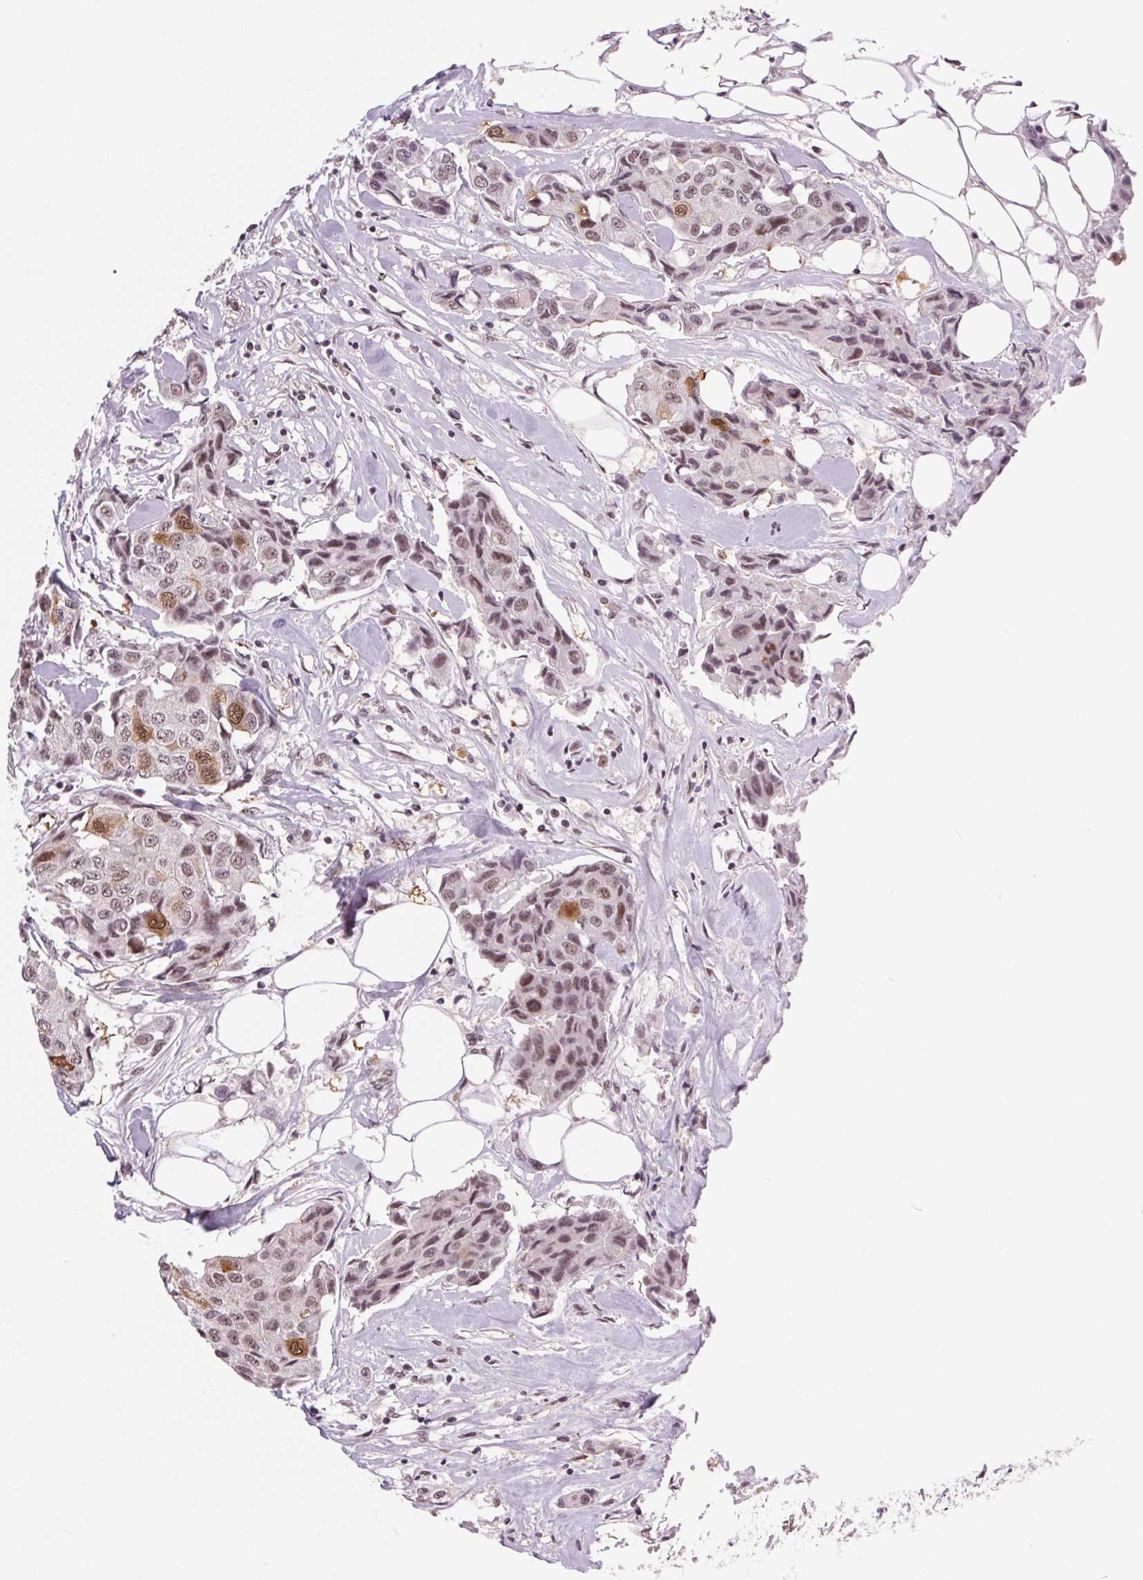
{"staining": {"intensity": "moderate", "quantity": "<25%", "location": "cytoplasmic/membranous,nuclear"}, "tissue": "breast cancer", "cell_type": "Tumor cells", "image_type": "cancer", "snomed": [{"axis": "morphology", "description": "Duct carcinoma"}, {"axis": "topography", "description": "Breast"}, {"axis": "topography", "description": "Lymph node"}], "caption": "IHC of breast cancer (invasive ductal carcinoma) exhibits low levels of moderate cytoplasmic/membranous and nuclear expression in approximately <25% of tumor cells.", "gene": "CD2BP2", "patient": {"sex": "female", "age": 80}}